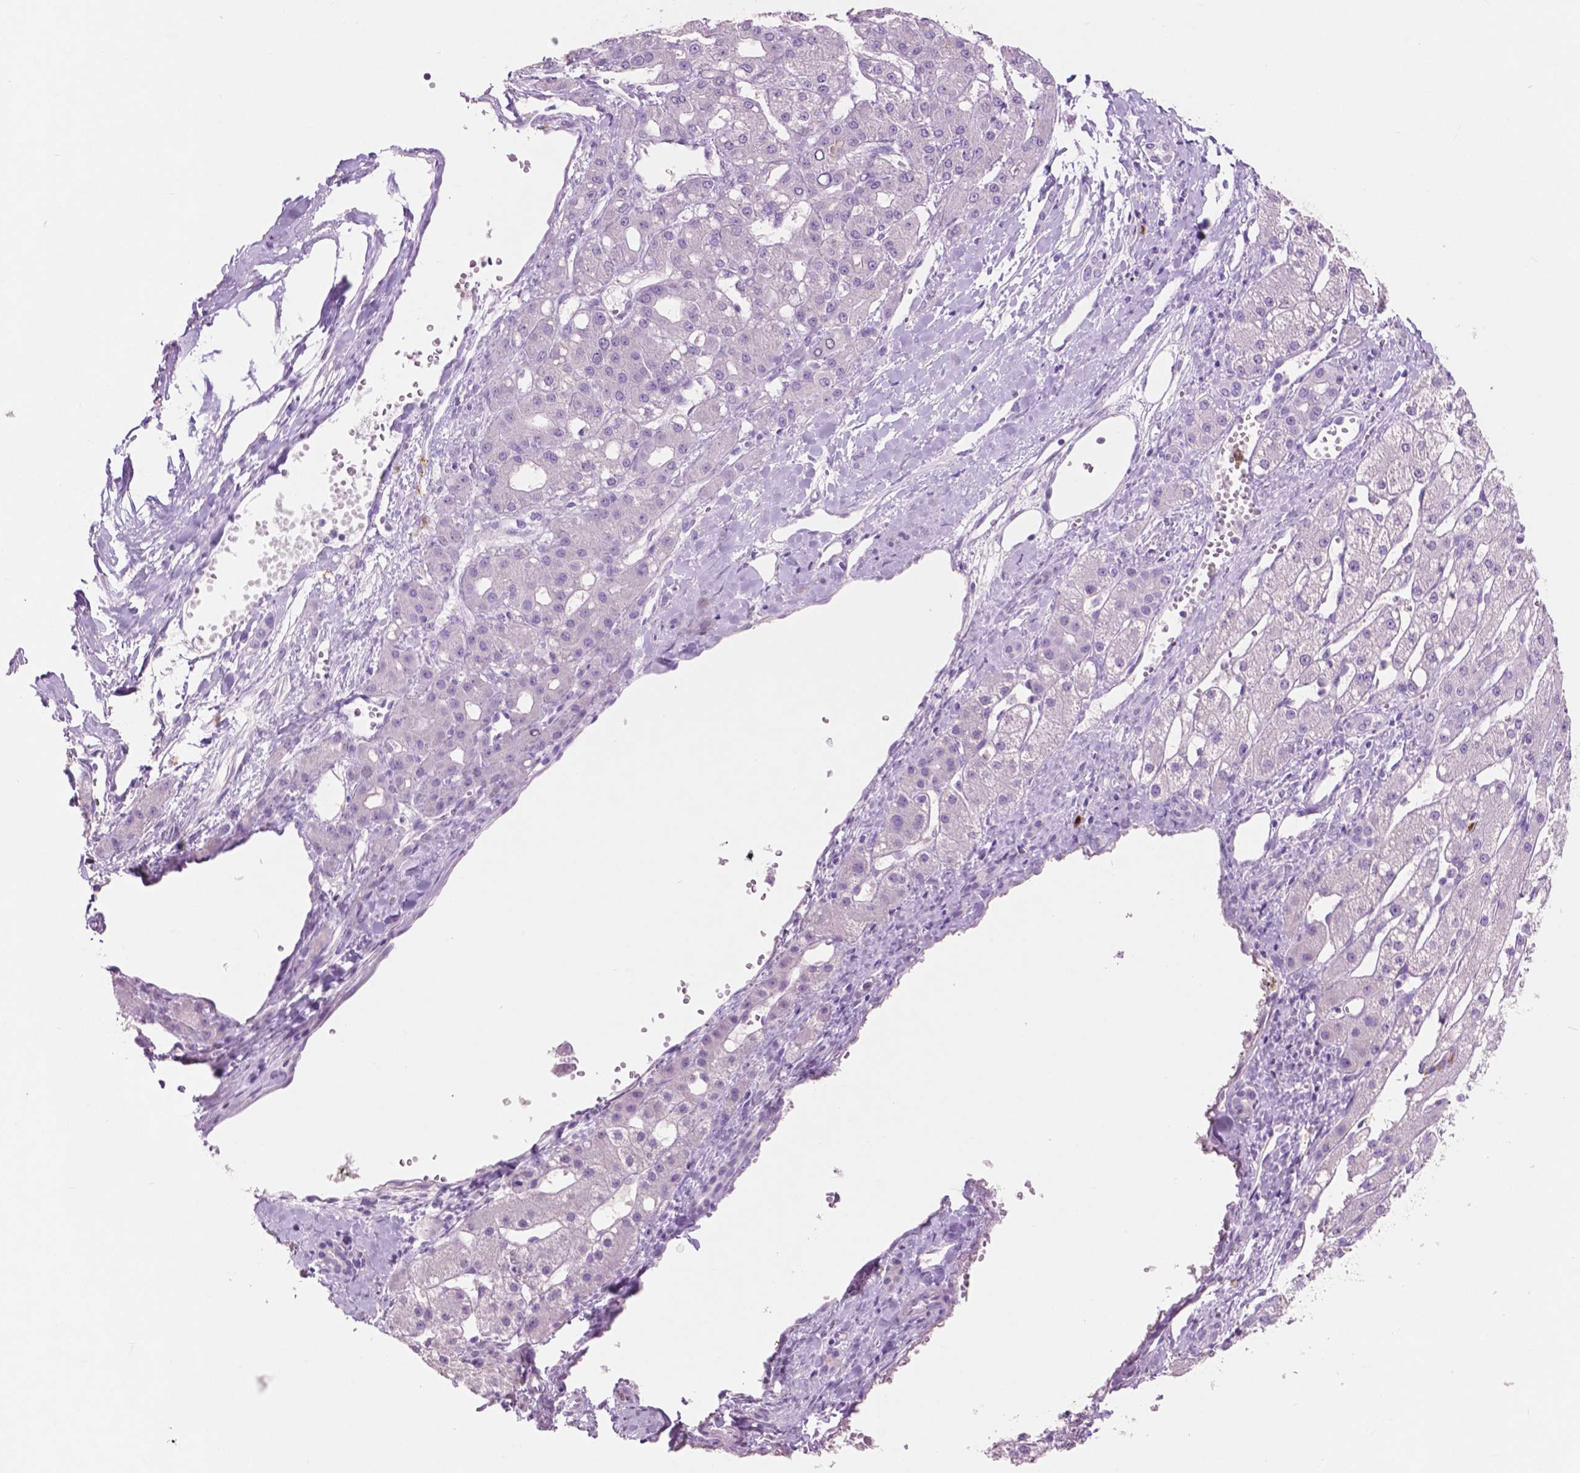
{"staining": {"intensity": "negative", "quantity": "none", "location": "none"}, "tissue": "liver cancer", "cell_type": "Tumor cells", "image_type": "cancer", "snomed": [{"axis": "morphology", "description": "Carcinoma, Hepatocellular, NOS"}, {"axis": "topography", "description": "Liver"}], "caption": "Tumor cells are negative for brown protein staining in liver hepatocellular carcinoma. The staining is performed using DAB brown chromogen with nuclei counter-stained in using hematoxylin.", "gene": "IDO1", "patient": {"sex": "male", "age": 67}}